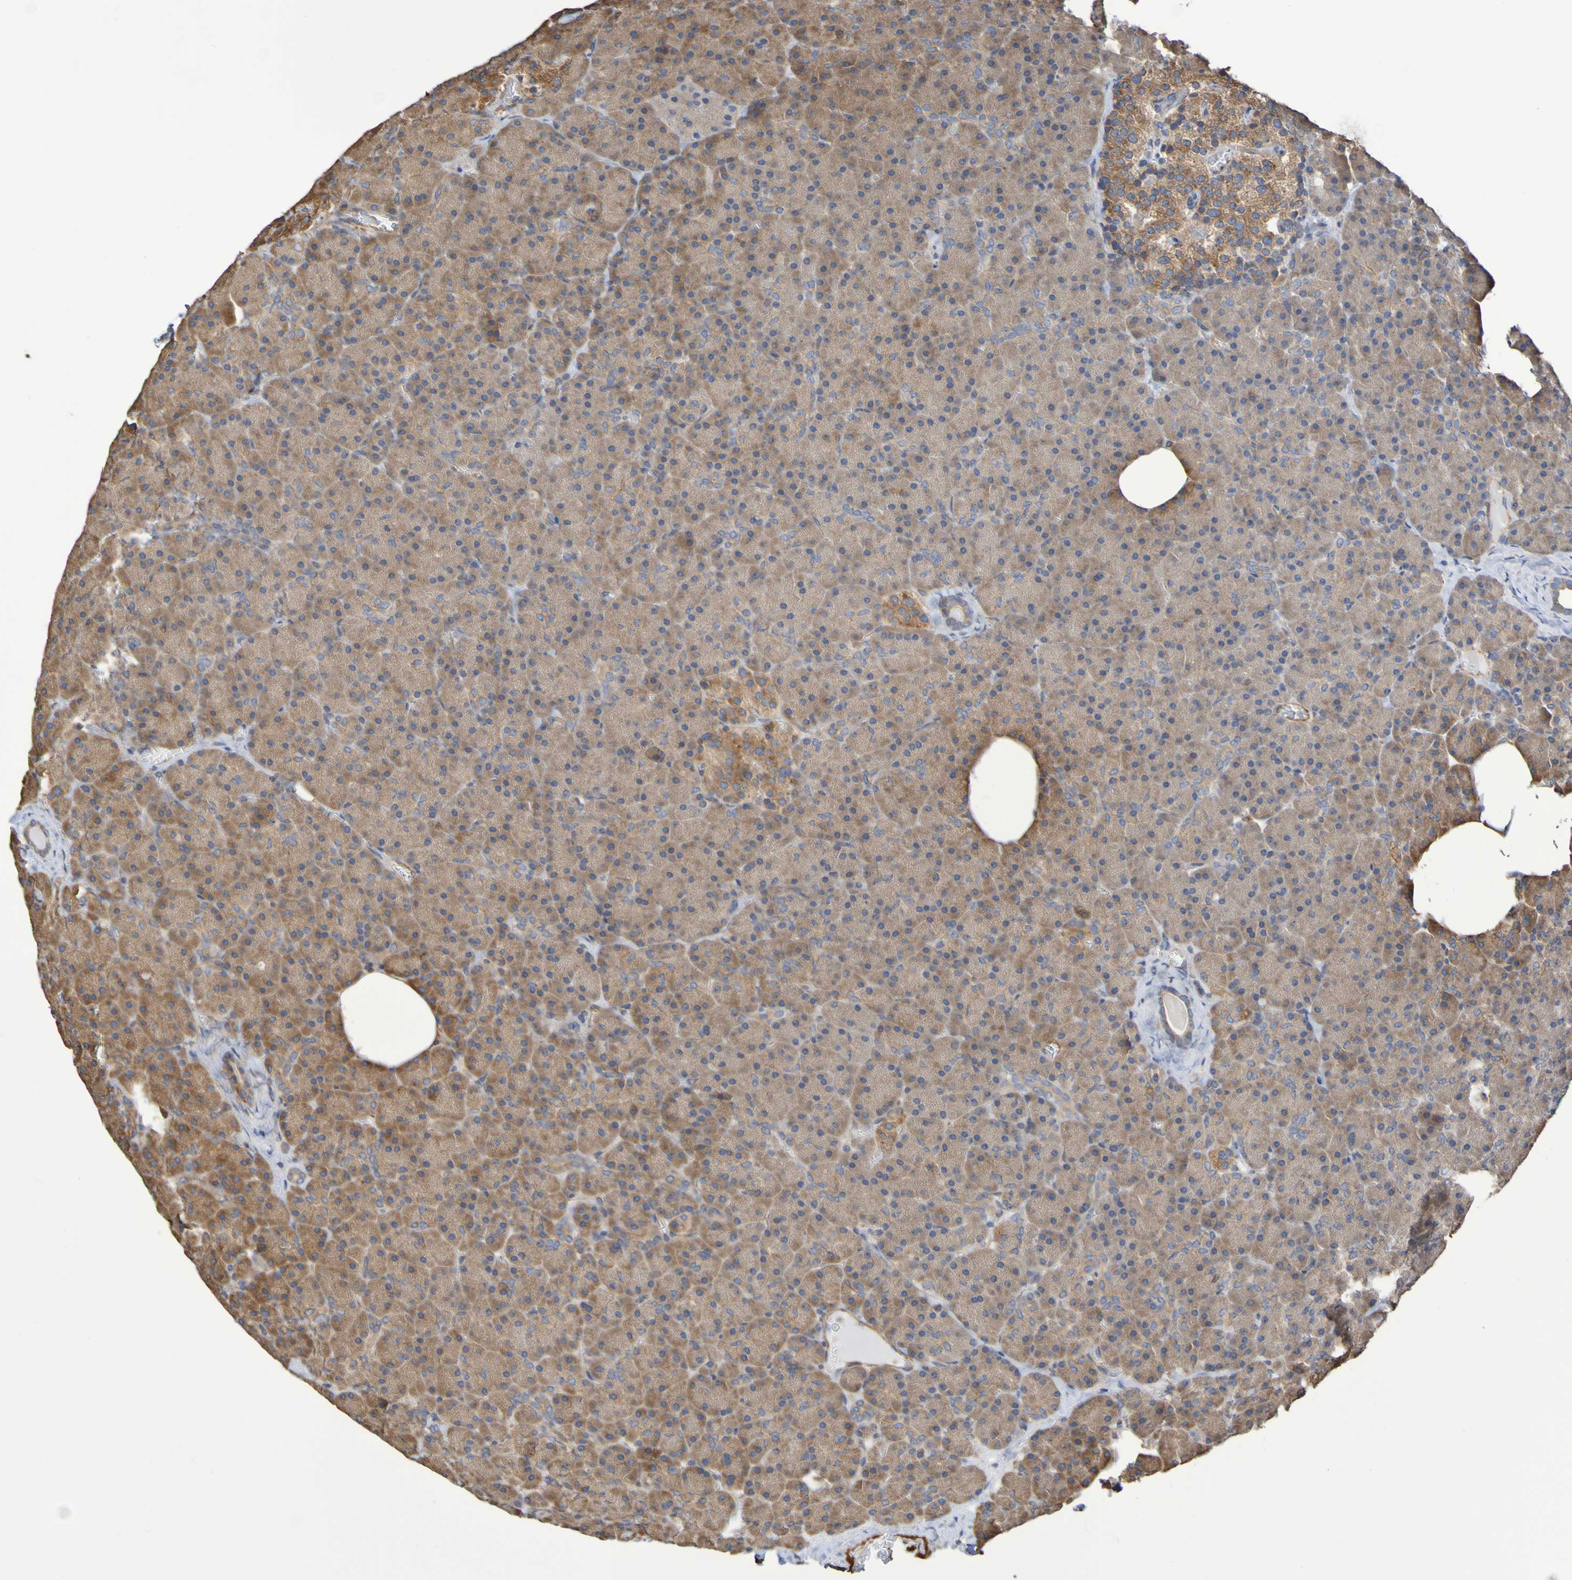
{"staining": {"intensity": "moderate", "quantity": ">75%", "location": "cytoplasmic/membranous"}, "tissue": "pancreas", "cell_type": "Exocrine glandular cells", "image_type": "normal", "snomed": [{"axis": "morphology", "description": "Normal tissue, NOS"}, {"axis": "topography", "description": "Pancreas"}], "caption": "Pancreas stained for a protein reveals moderate cytoplasmic/membranous positivity in exocrine glandular cells.", "gene": "RAB11A", "patient": {"sex": "female", "age": 35}}